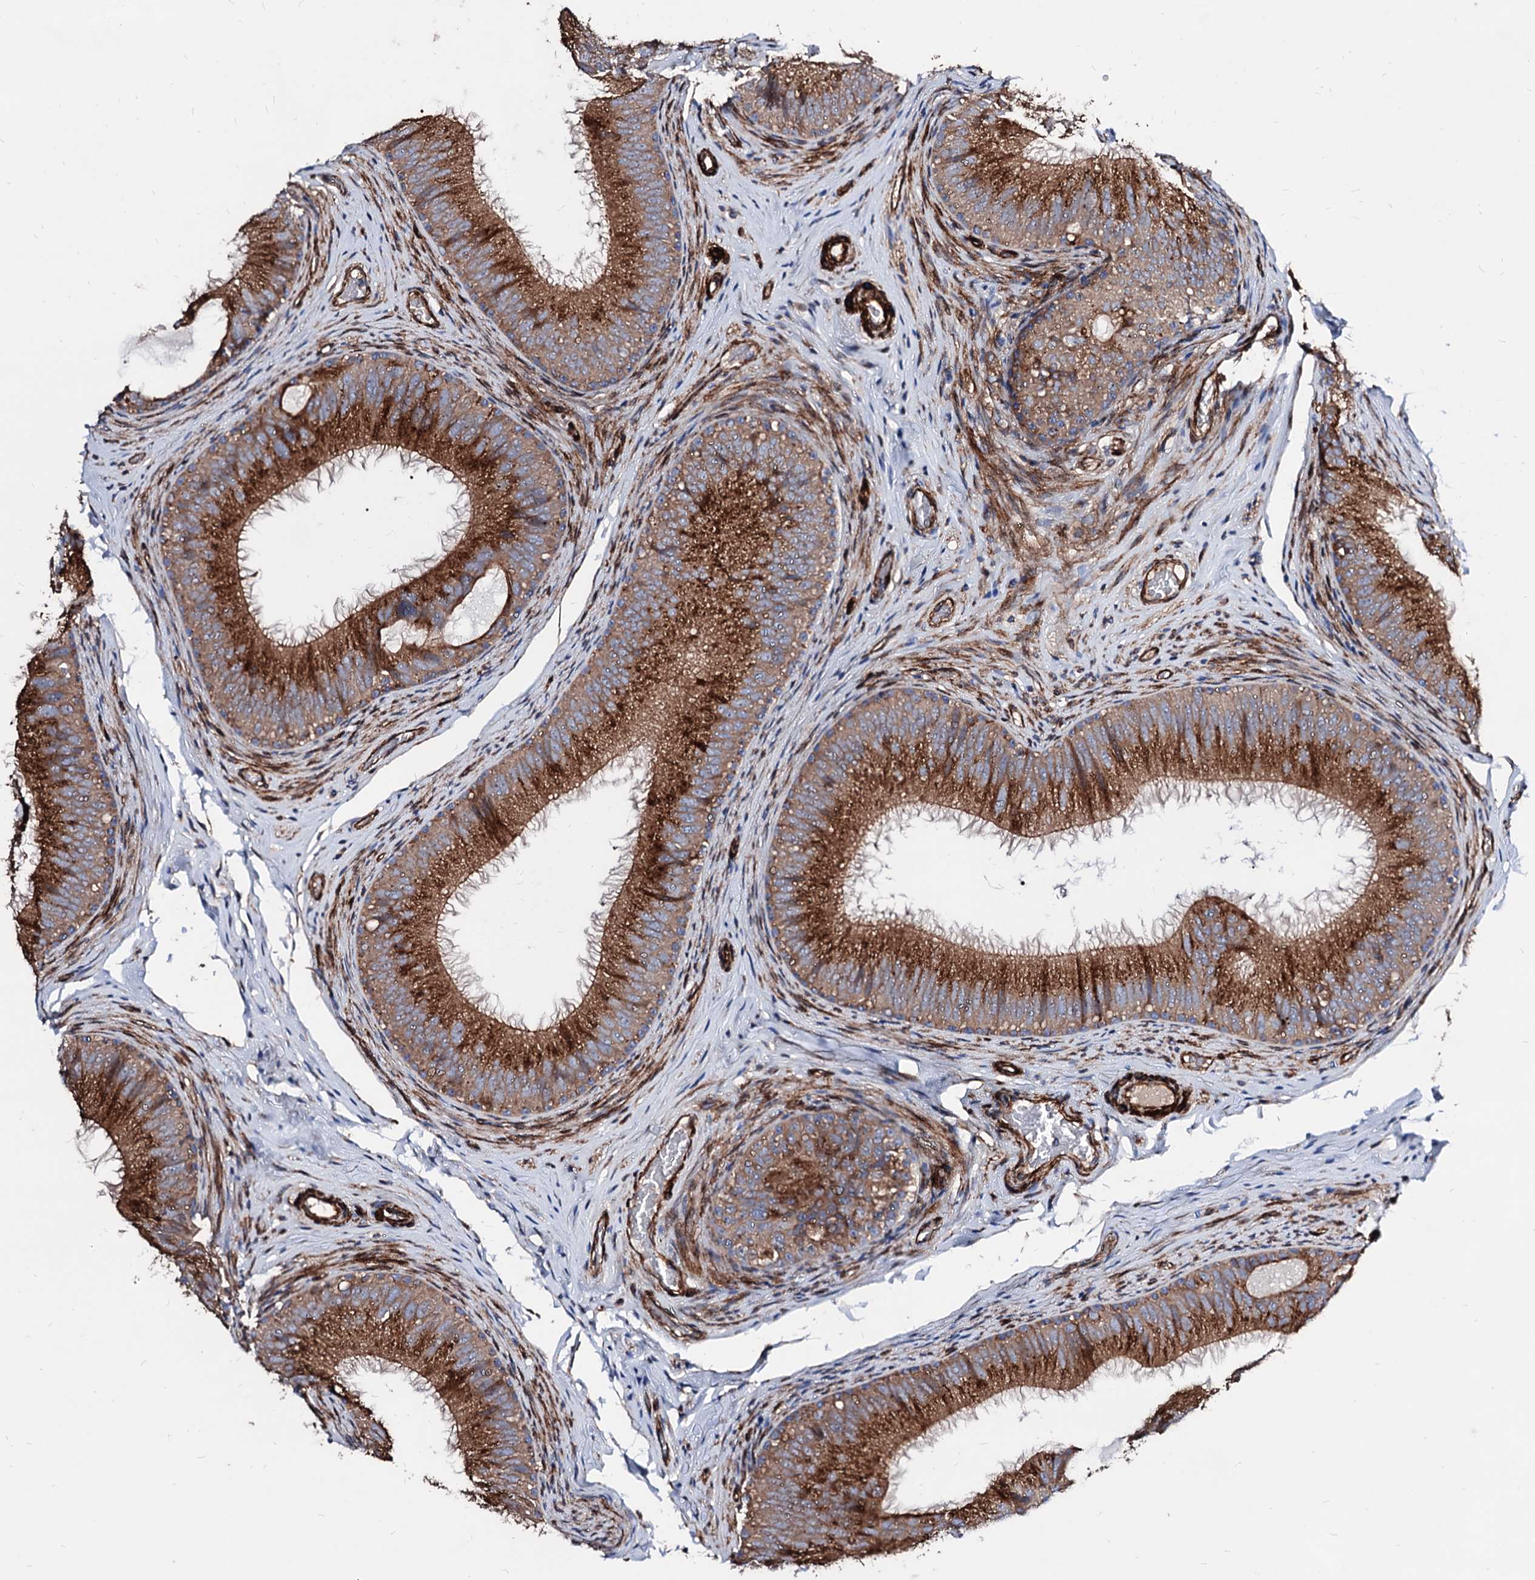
{"staining": {"intensity": "moderate", "quantity": ">75%", "location": "cytoplasmic/membranous"}, "tissue": "epididymis", "cell_type": "Glandular cells", "image_type": "normal", "snomed": [{"axis": "morphology", "description": "Normal tissue, NOS"}, {"axis": "topography", "description": "Epididymis"}], "caption": "Brown immunohistochemical staining in unremarkable human epididymis displays moderate cytoplasmic/membranous positivity in approximately >75% of glandular cells.", "gene": "WDR11", "patient": {"sex": "male", "age": 34}}